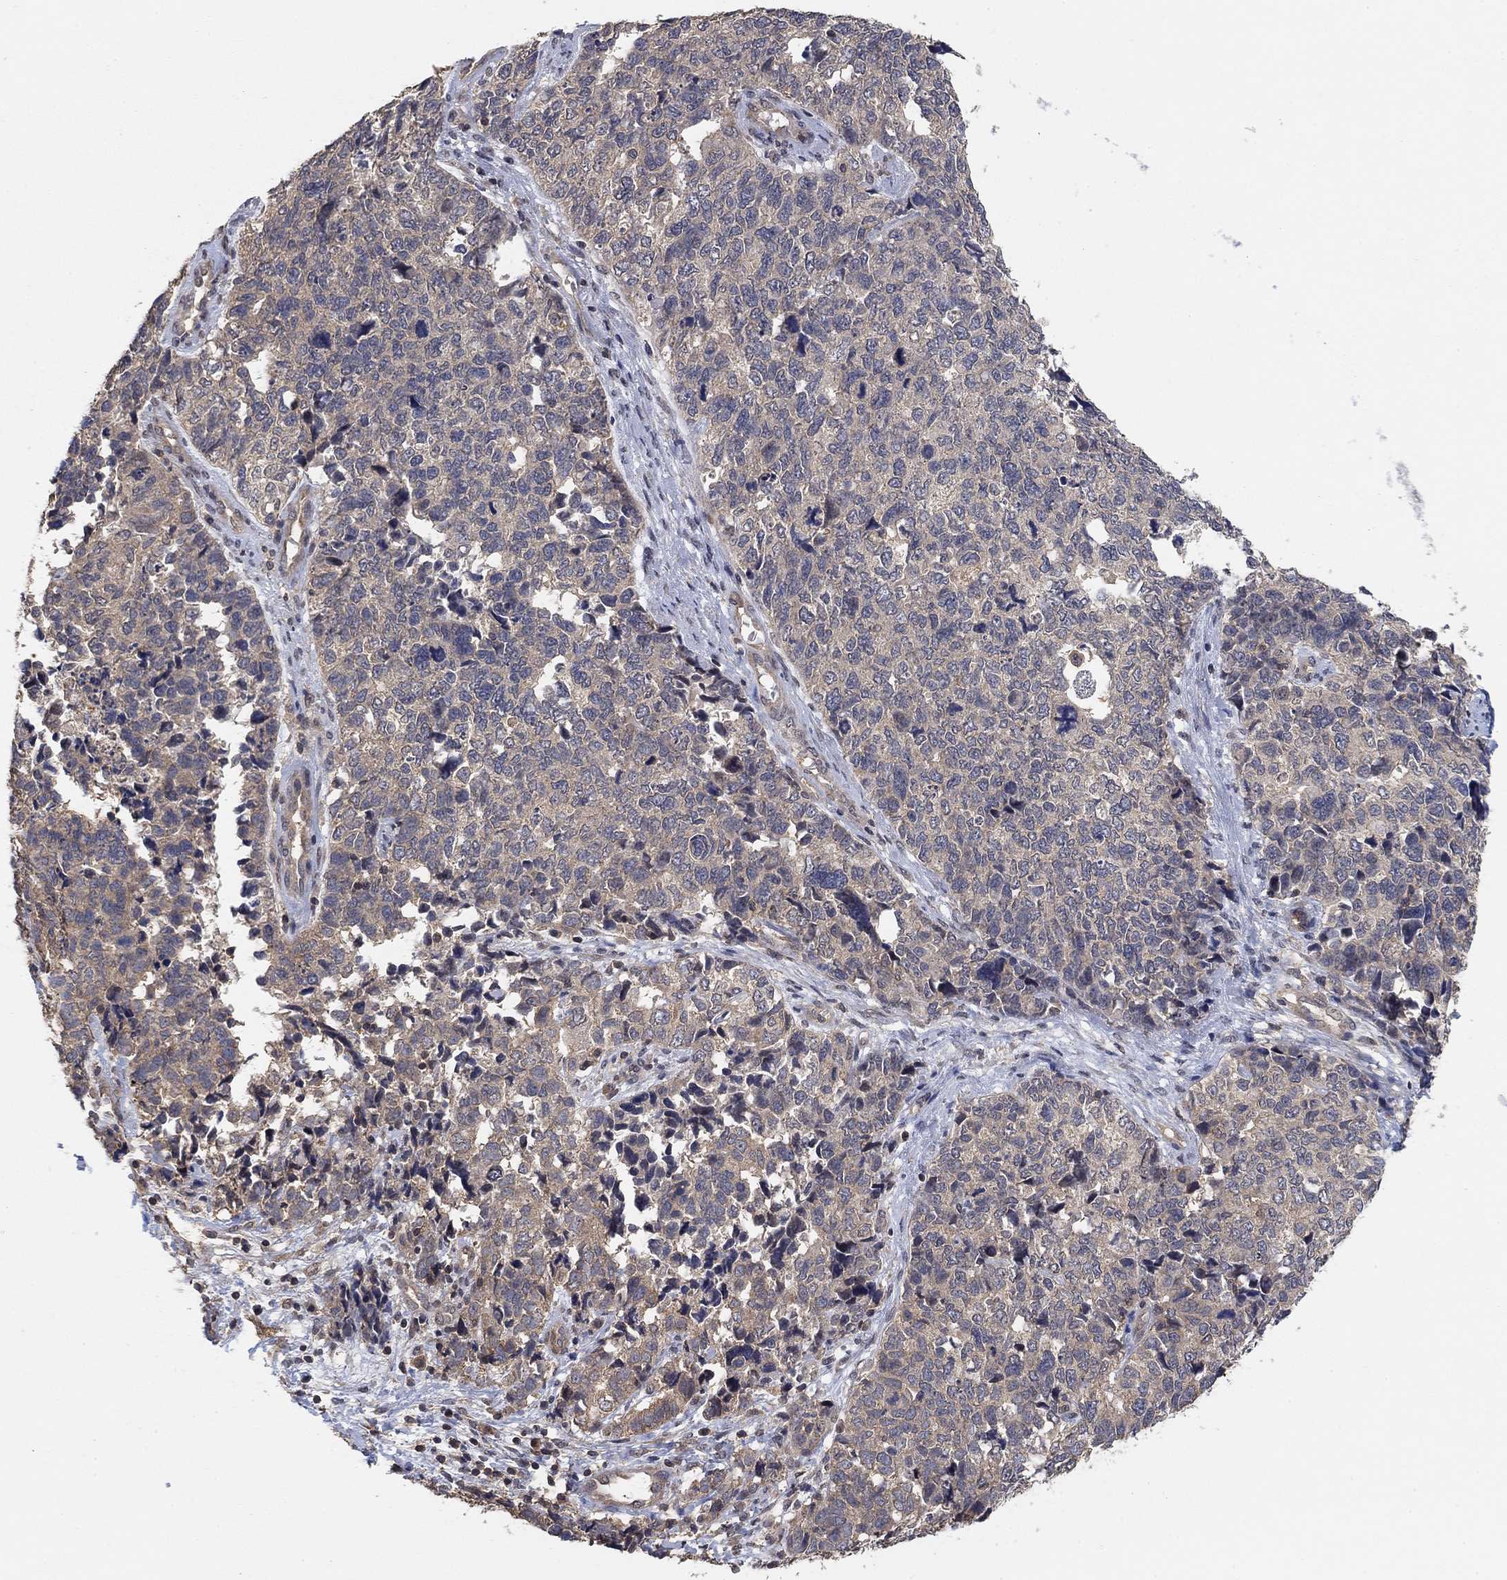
{"staining": {"intensity": "negative", "quantity": "none", "location": "none"}, "tissue": "cervical cancer", "cell_type": "Tumor cells", "image_type": "cancer", "snomed": [{"axis": "morphology", "description": "Squamous cell carcinoma, NOS"}, {"axis": "topography", "description": "Cervix"}], "caption": "This is an IHC photomicrograph of cervical squamous cell carcinoma. There is no expression in tumor cells.", "gene": "CCDC43", "patient": {"sex": "female", "age": 63}}